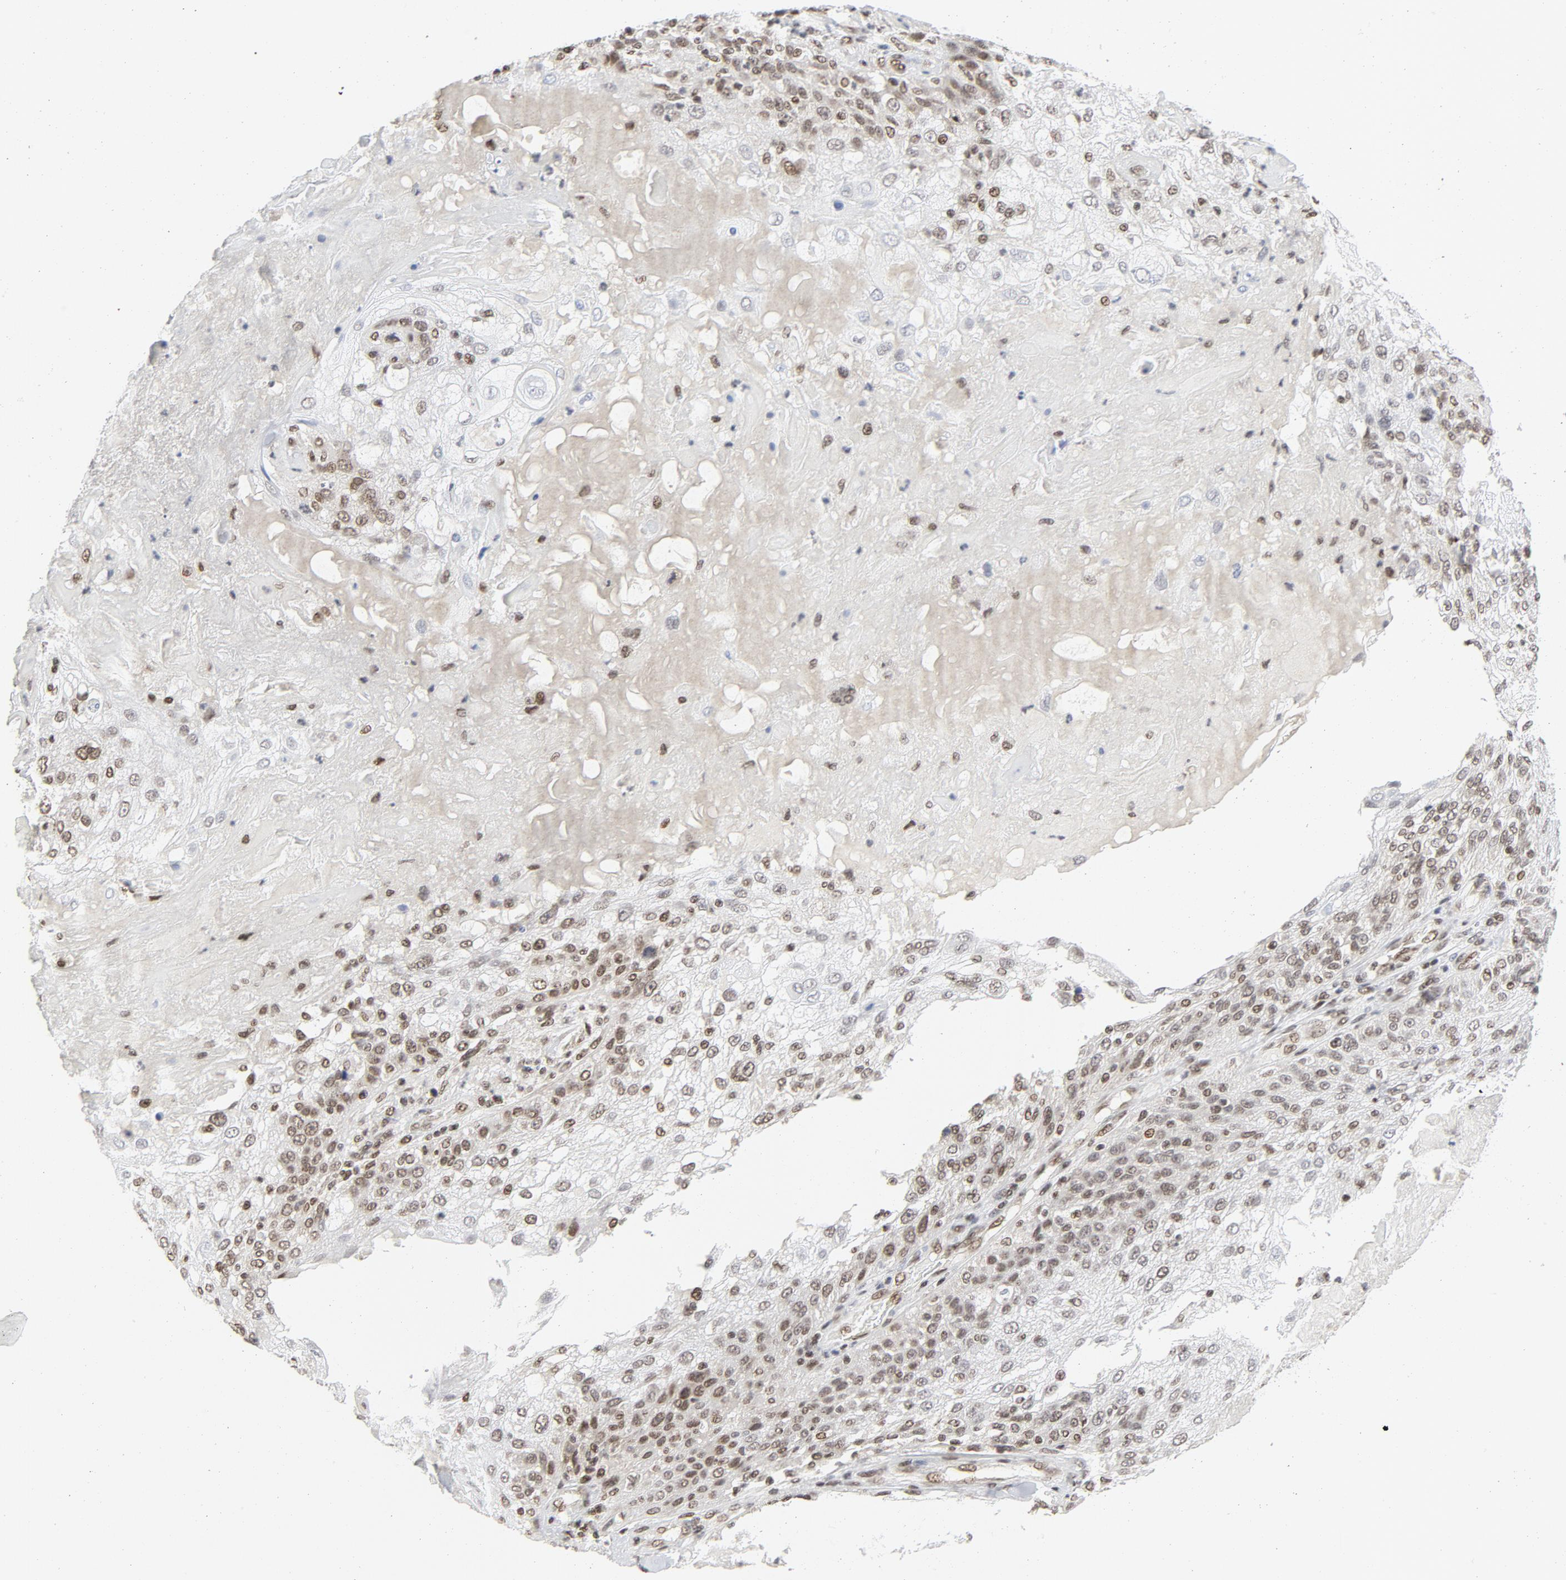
{"staining": {"intensity": "moderate", "quantity": ">75%", "location": "nuclear"}, "tissue": "skin cancer", "cell_type": "Tumor cells", "image_type": "cancer", "snomed": [{"axis": "morphology", "description": "Normal tissue, NOS"}, {"axis": "morphology", "description": "Squamous cell carcinoma, NOS"}, {"axis": "topography", "description": "Skin"}], "caption": "The histopathology image demonstrates immunohistochemical staining of skin cancer (squamous cell carcinoma). There is moderate nuclear expression is present in about >75% of tumor cells. The staining was performed using DAB (3,3'-diaminobenzidine), with brown indicating positive protein expression. Nuclei are stained blue with hematoxylin.", "gene": "ERCC1", "patient": {"sex": "female", "age": 83}}